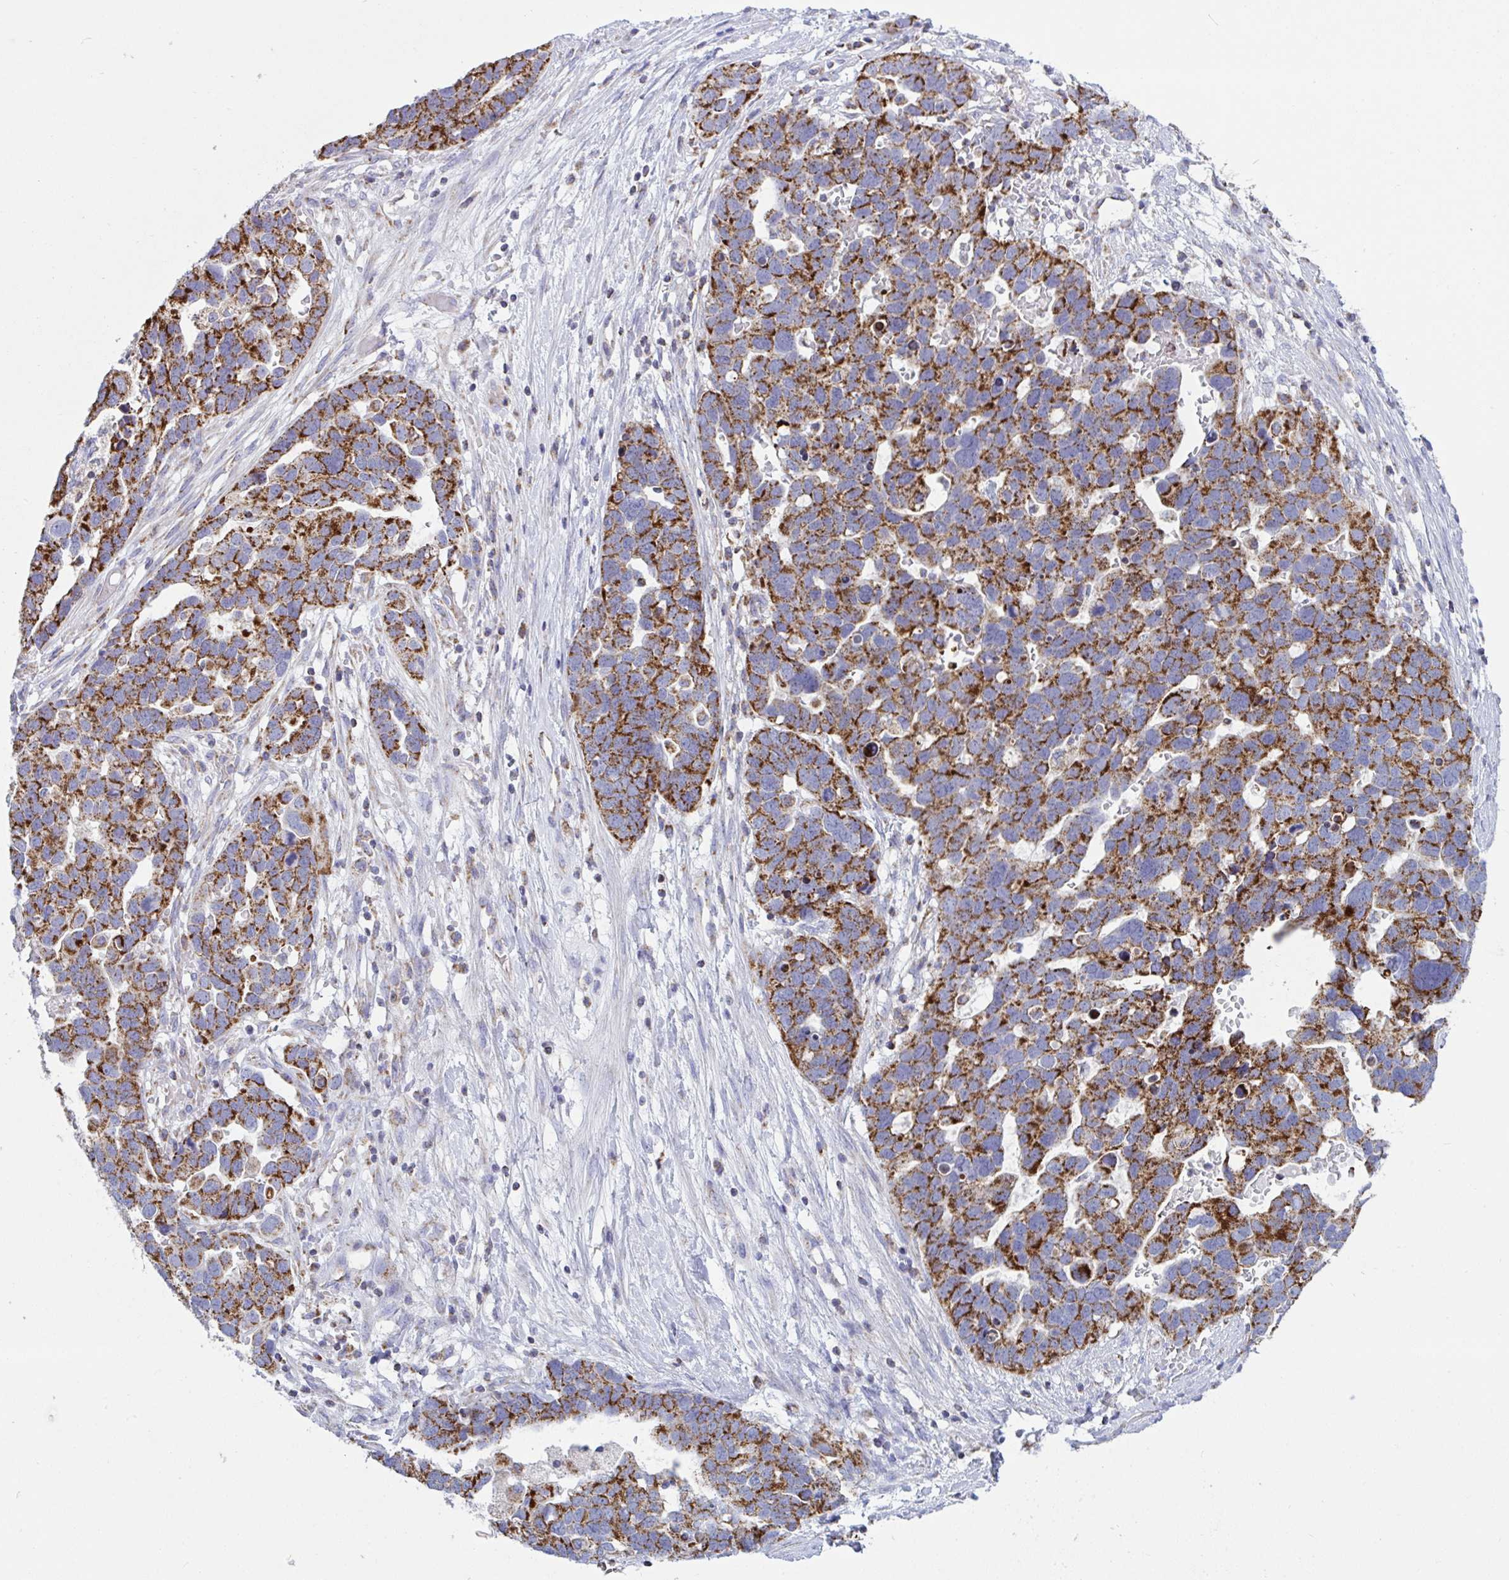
{"staining": {"intensity": "moderate", "quantity": ">75%", "location": "cytoplasmic/membranous"}, "tissue": "ovarian cancer", "cell_type": "Tumor cells", "image_type": "cancer", "snomed": [{"axis": "morphology", "description": "Cystadenocarcinoma, serous, NOS"}, {"axis": "topography", "description": "Ovary"}], "caption": "The histopathology image shows staining of ovarian cancer (serous cystadenocarcinoma), revealing moderate cytoplasmic/membranous protein expression (brown color) within tumor cells. (brown staining indicates protein expression, while blue staining denotes nuclei).", "gene": "HSPE1", "patient": {"sex": "female", "age": 54}}